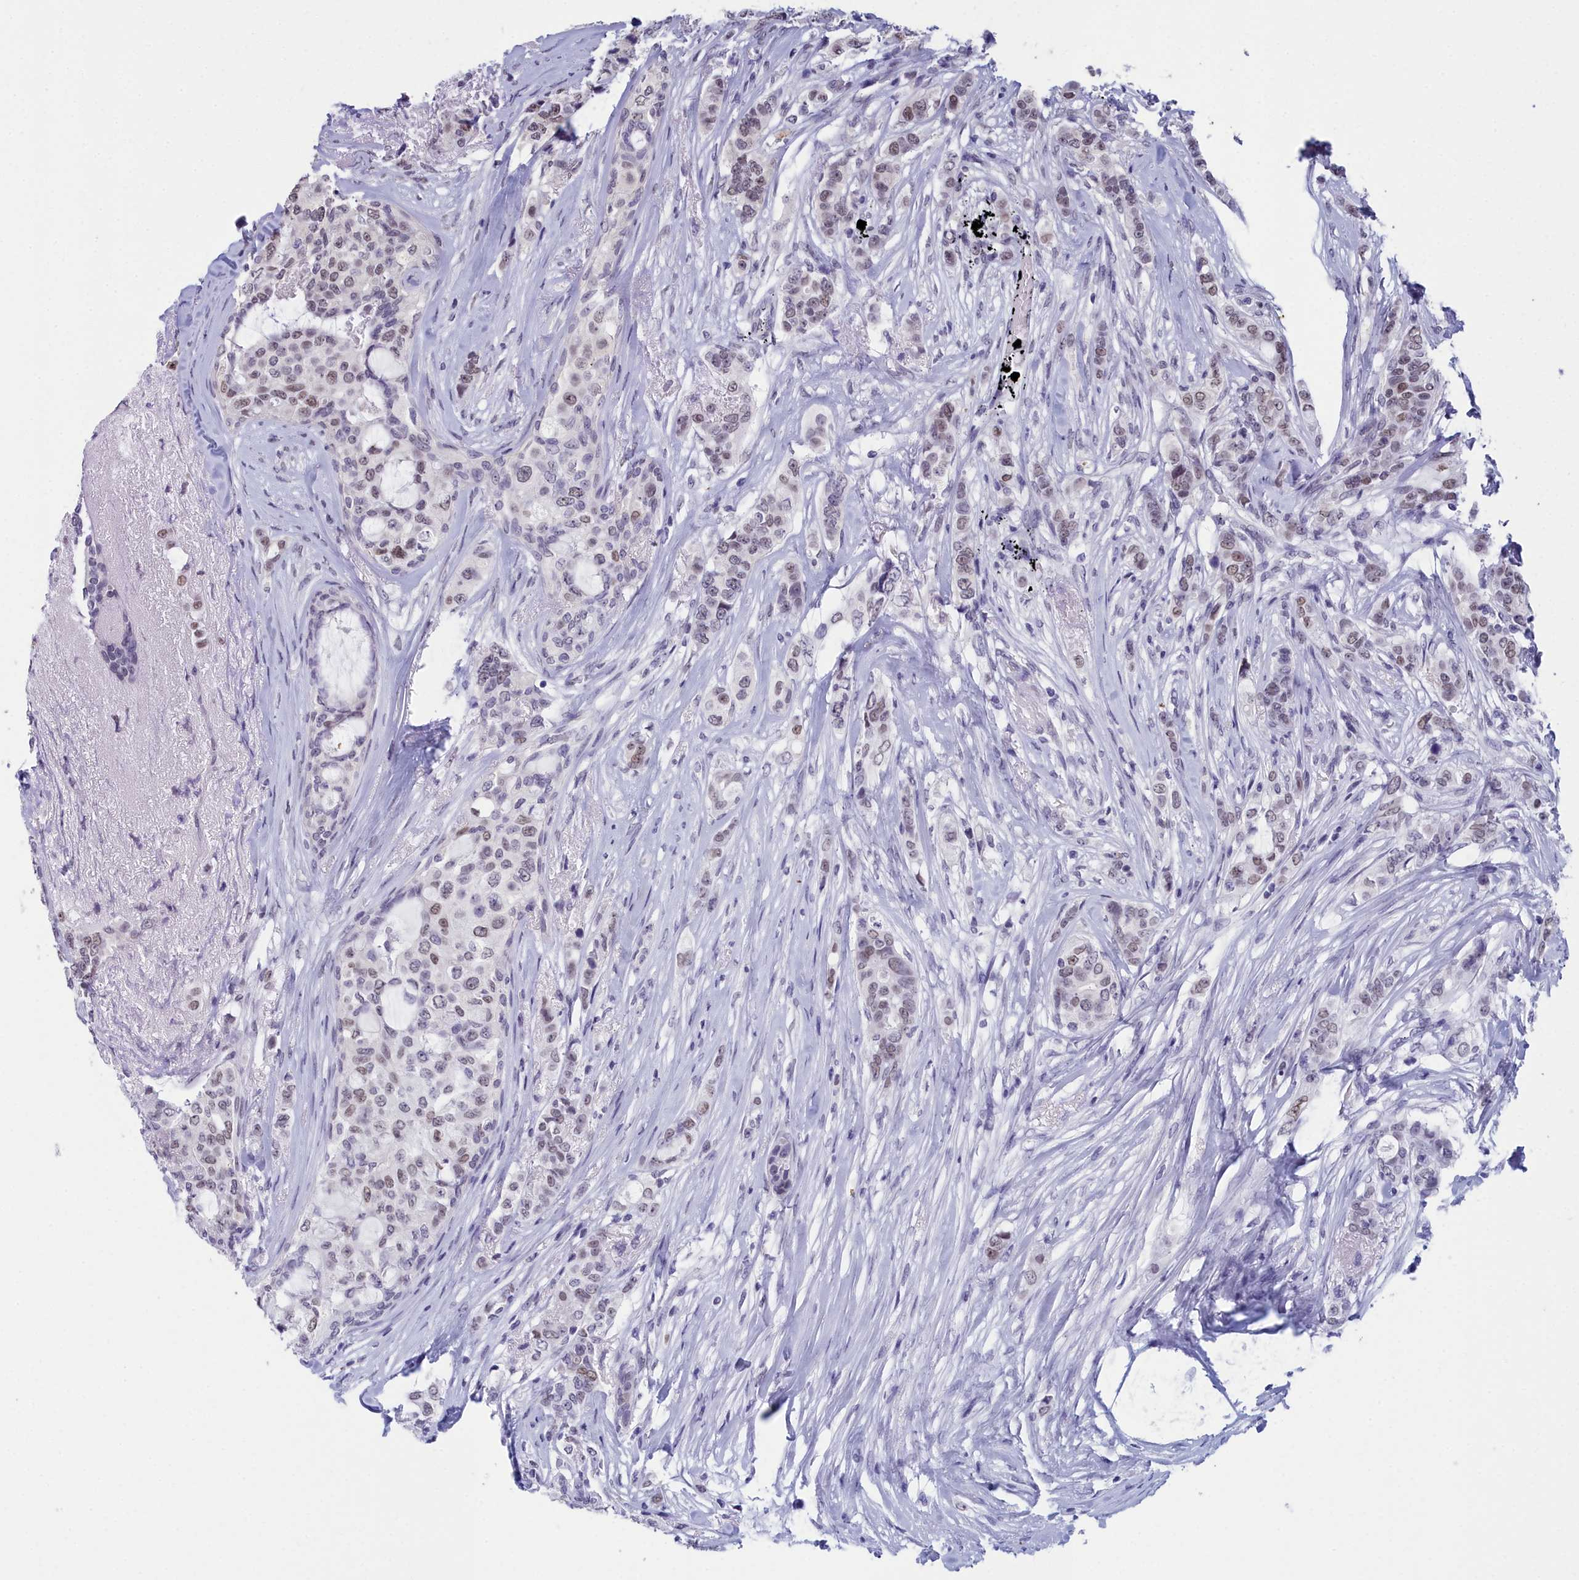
{"staining": {"intensity": "weak", "quantity": "25%-75%", "location": "nuclear"}, "tissue": "breast cancer", "cell_type": "Tumor cells", "image_type": "cancer", "snomed": [{"axis": "morphology", "description": "Lobular carcinoma"}, {"axis": "topography", "description": "Breast"}], "caption": "DAB immunohistochemical staining of human breast cancer displays weak nuclear protein expression in about 25%-75% of tumor cells.", "gene": "CCDC97", "patient": {"sex": "female", "age": 51}}